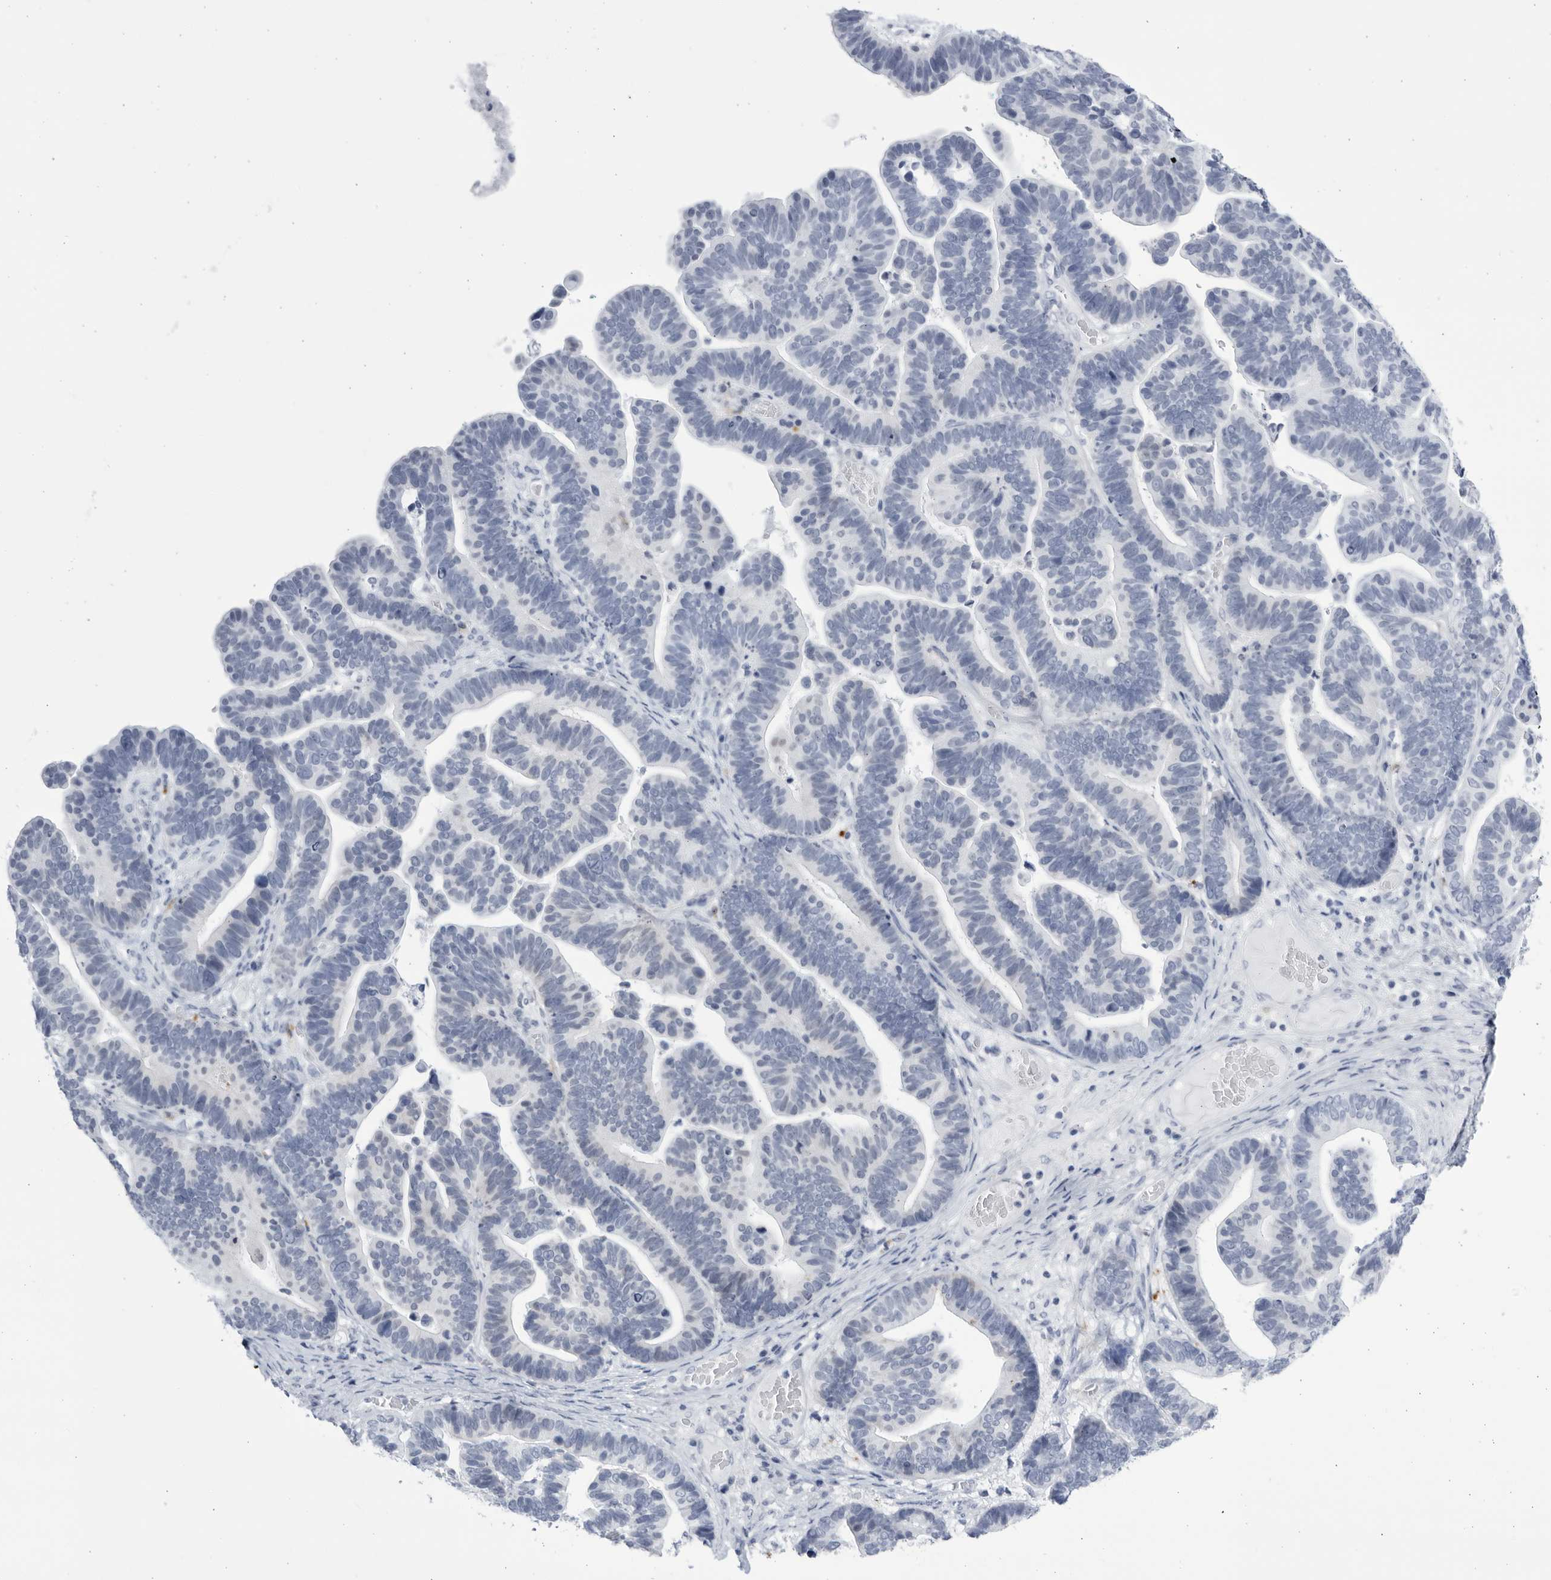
{"staining": {"intensity": "negative", "quantity": "none", "location": "none"}, "tissue": "ovarian cancer", "cell_type": "Tumor cells", "image_type": "cancer", "snomed": [{"axis": "morphology", "description": "Cystadenocarcinoma, serous, NOS"}, {"axis": "topography", "description": "Ovary"}], "caption": "This is a micrograph of immunohistochemistry staining of ovarian cancer (serous cystadenocarcinoma), which shows no staining in tumor cells.", "gene": "CCDC181", "patient": {"sex": "female", "age": 56}}